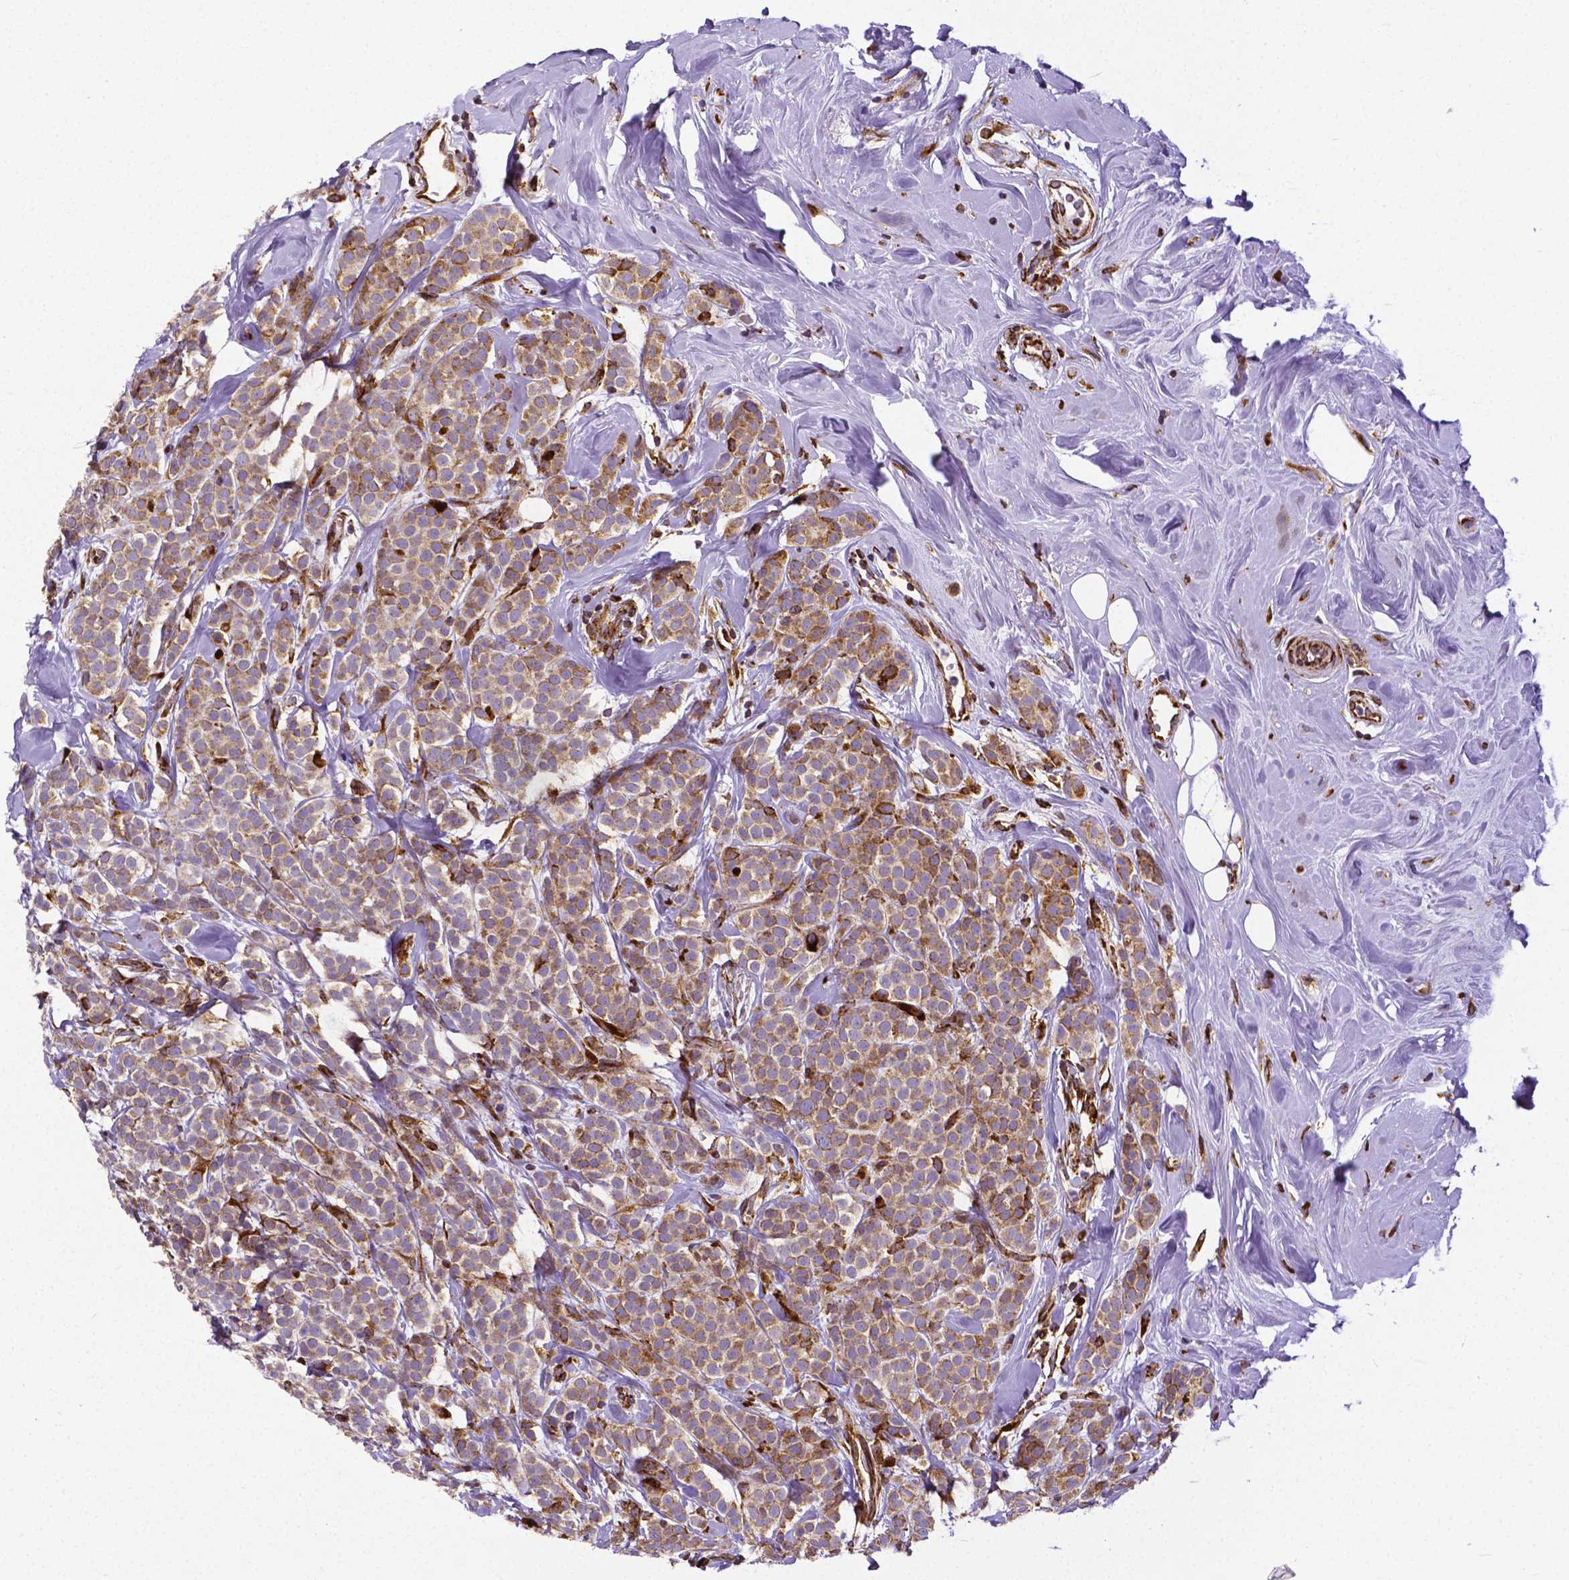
{"staining": {"intensity": "moderate", "quantity": ">75%", "location": "cytoplasmic/membranous"}, "tissue": "breast cancer", "cell_type": "Tumor cells", "image_type": "cancer", "snomed": [{"axis": "morphology", "description": "Lobular carcinoma"}, {"axis": "topography", "description": "Breast"}], "caption": "Breast cancer stained for a protein (brown) demonstrates moderate cytoplasmic/membranous positive expression in approximately >75% of tumor cells.", "gene": "MTDH", "patient": {"sex": "female", "age": 49}}